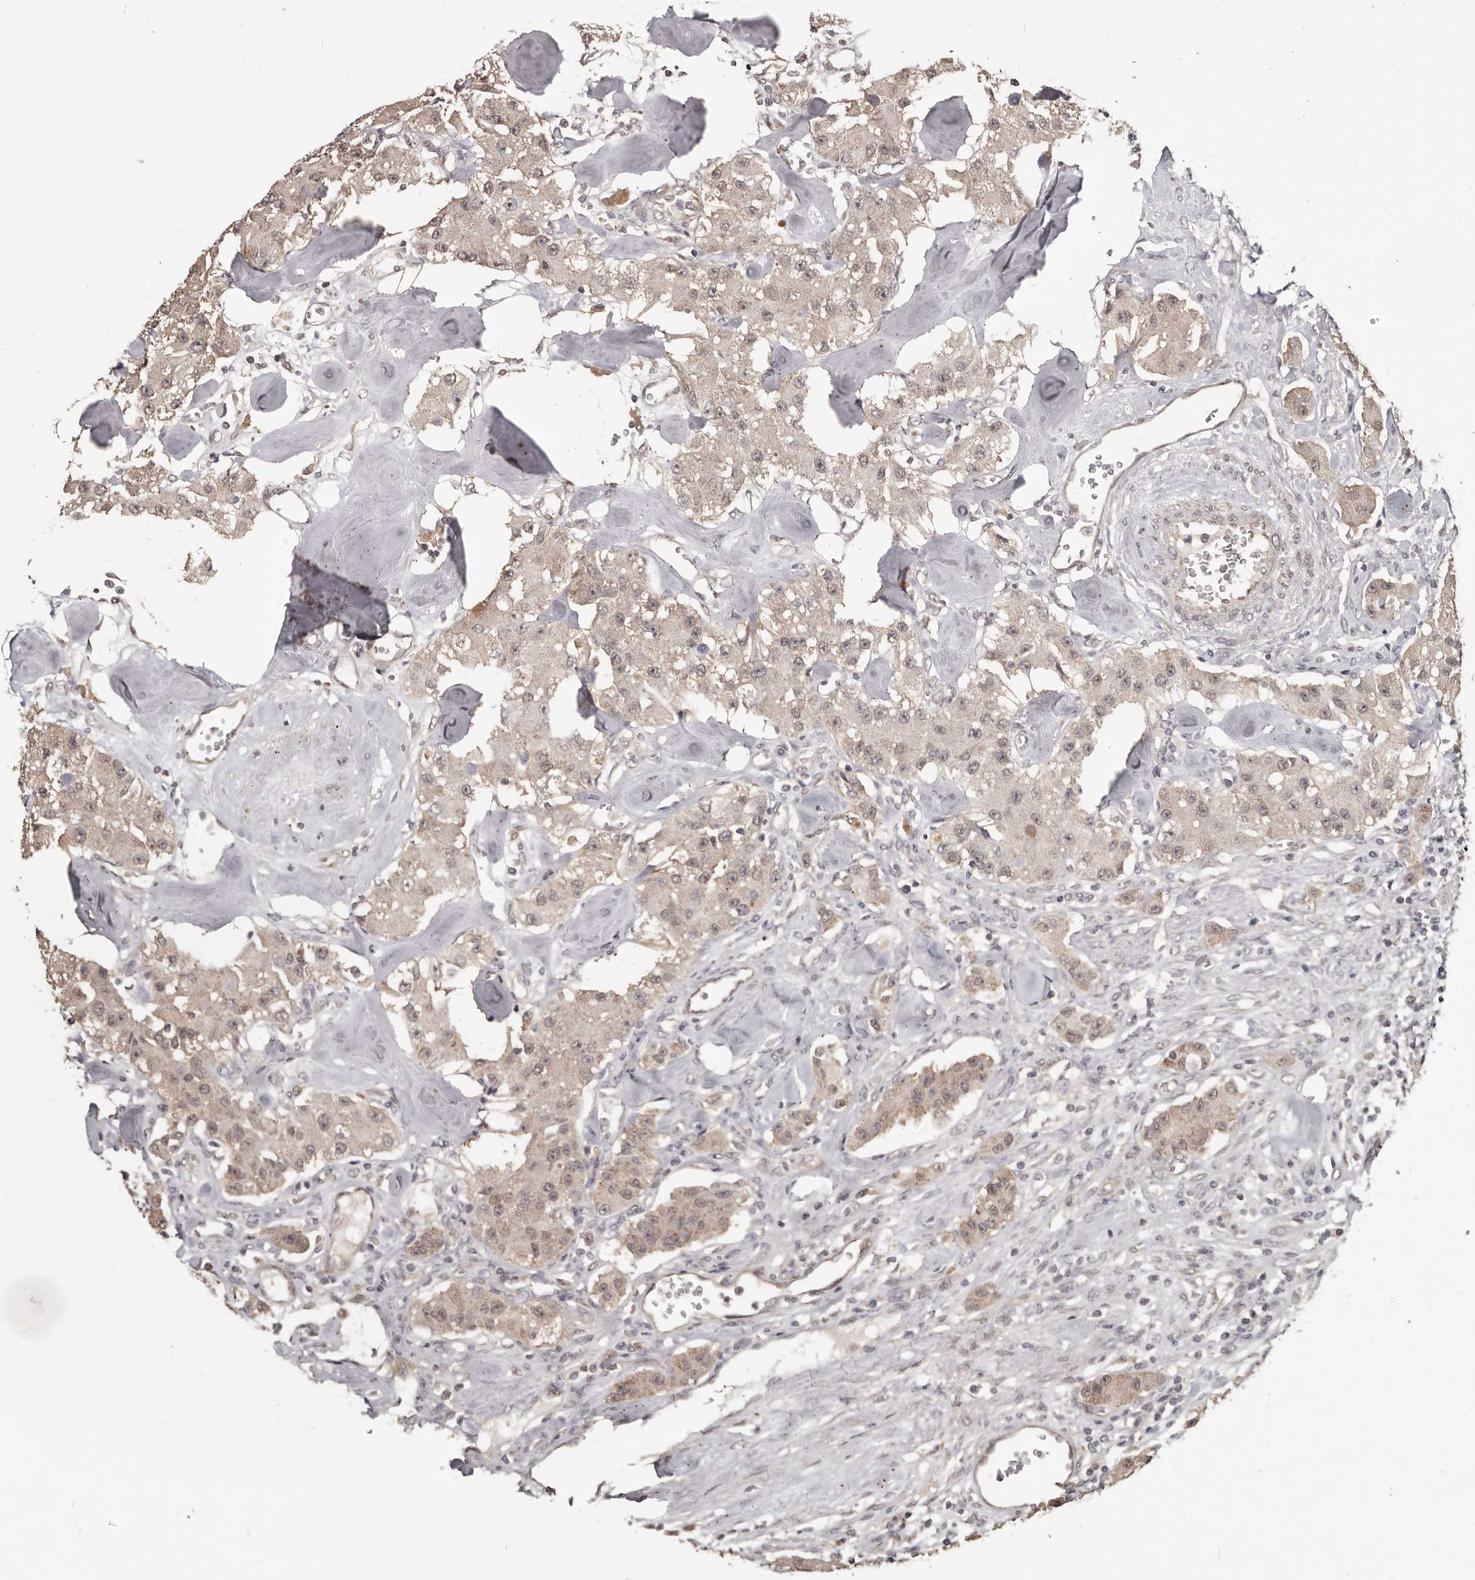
{"staining": {"intensity": "weak", "quantity": ">75%", "location": "nuclear"}, "tissue": "carcinoid", "cell_type": "Tumor cells", "image_type": "cancer", "snomed": [{"axis": "morphology", "description": "Carcinoid, malignant, NOS"}, {"axis": "topography", "description": "Pancreas"}], "caption": "This is an image of IHC staining of carcinoid, which shows weak expression in the nuclear of tumor cells.", "gene": "ZFP14", "patient": {"sex": "male", "age": 41}}